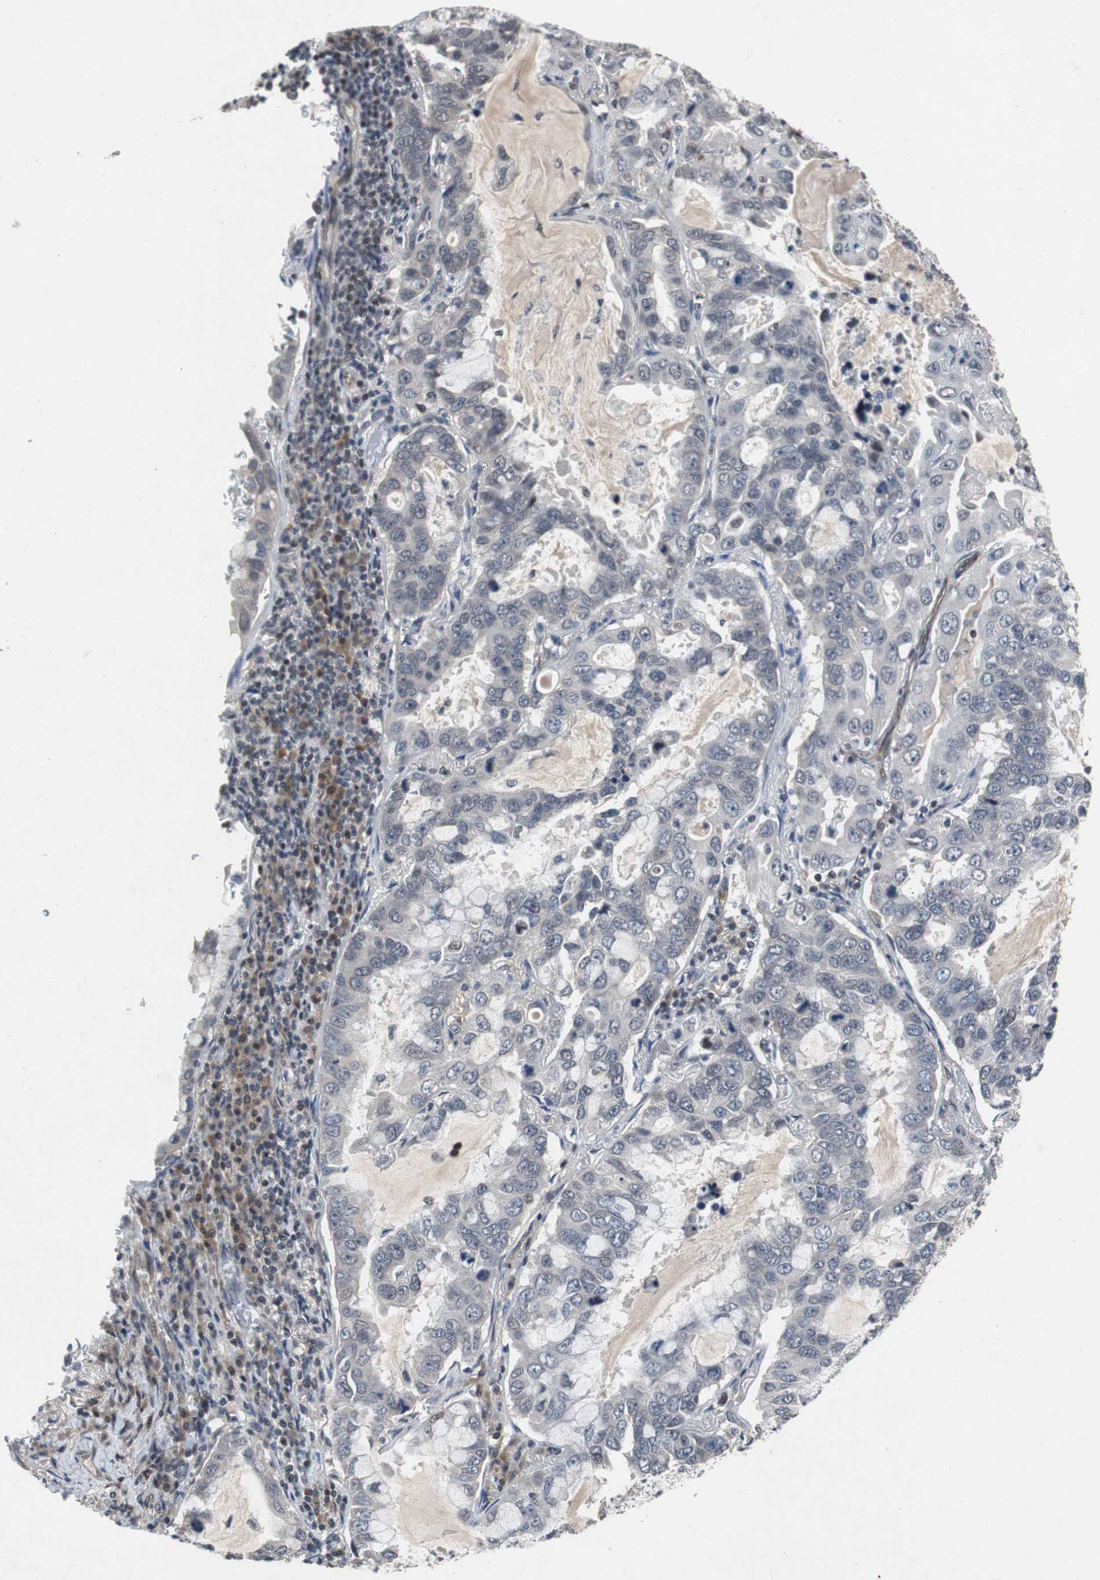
{"staining": {"intensity": "negative", "quantity": "none", "location": "none"}, "tissue": "lung cancer", "cell_type": "Tumor cells", "image_type": "cancer", "snomed": [{"axis": "morphology", "description": "Adenocarcinoma, NOS"}, {"axis": "topography", "description": "Lung"}], "caption": "This is a micrograph of immunohistochemistry (IHC) staining of lung cancer (adenocarcinoma), which shows no staining in tumor cells.", "gene": "TP63", "patient": {"sex": "male", "age": 64}}